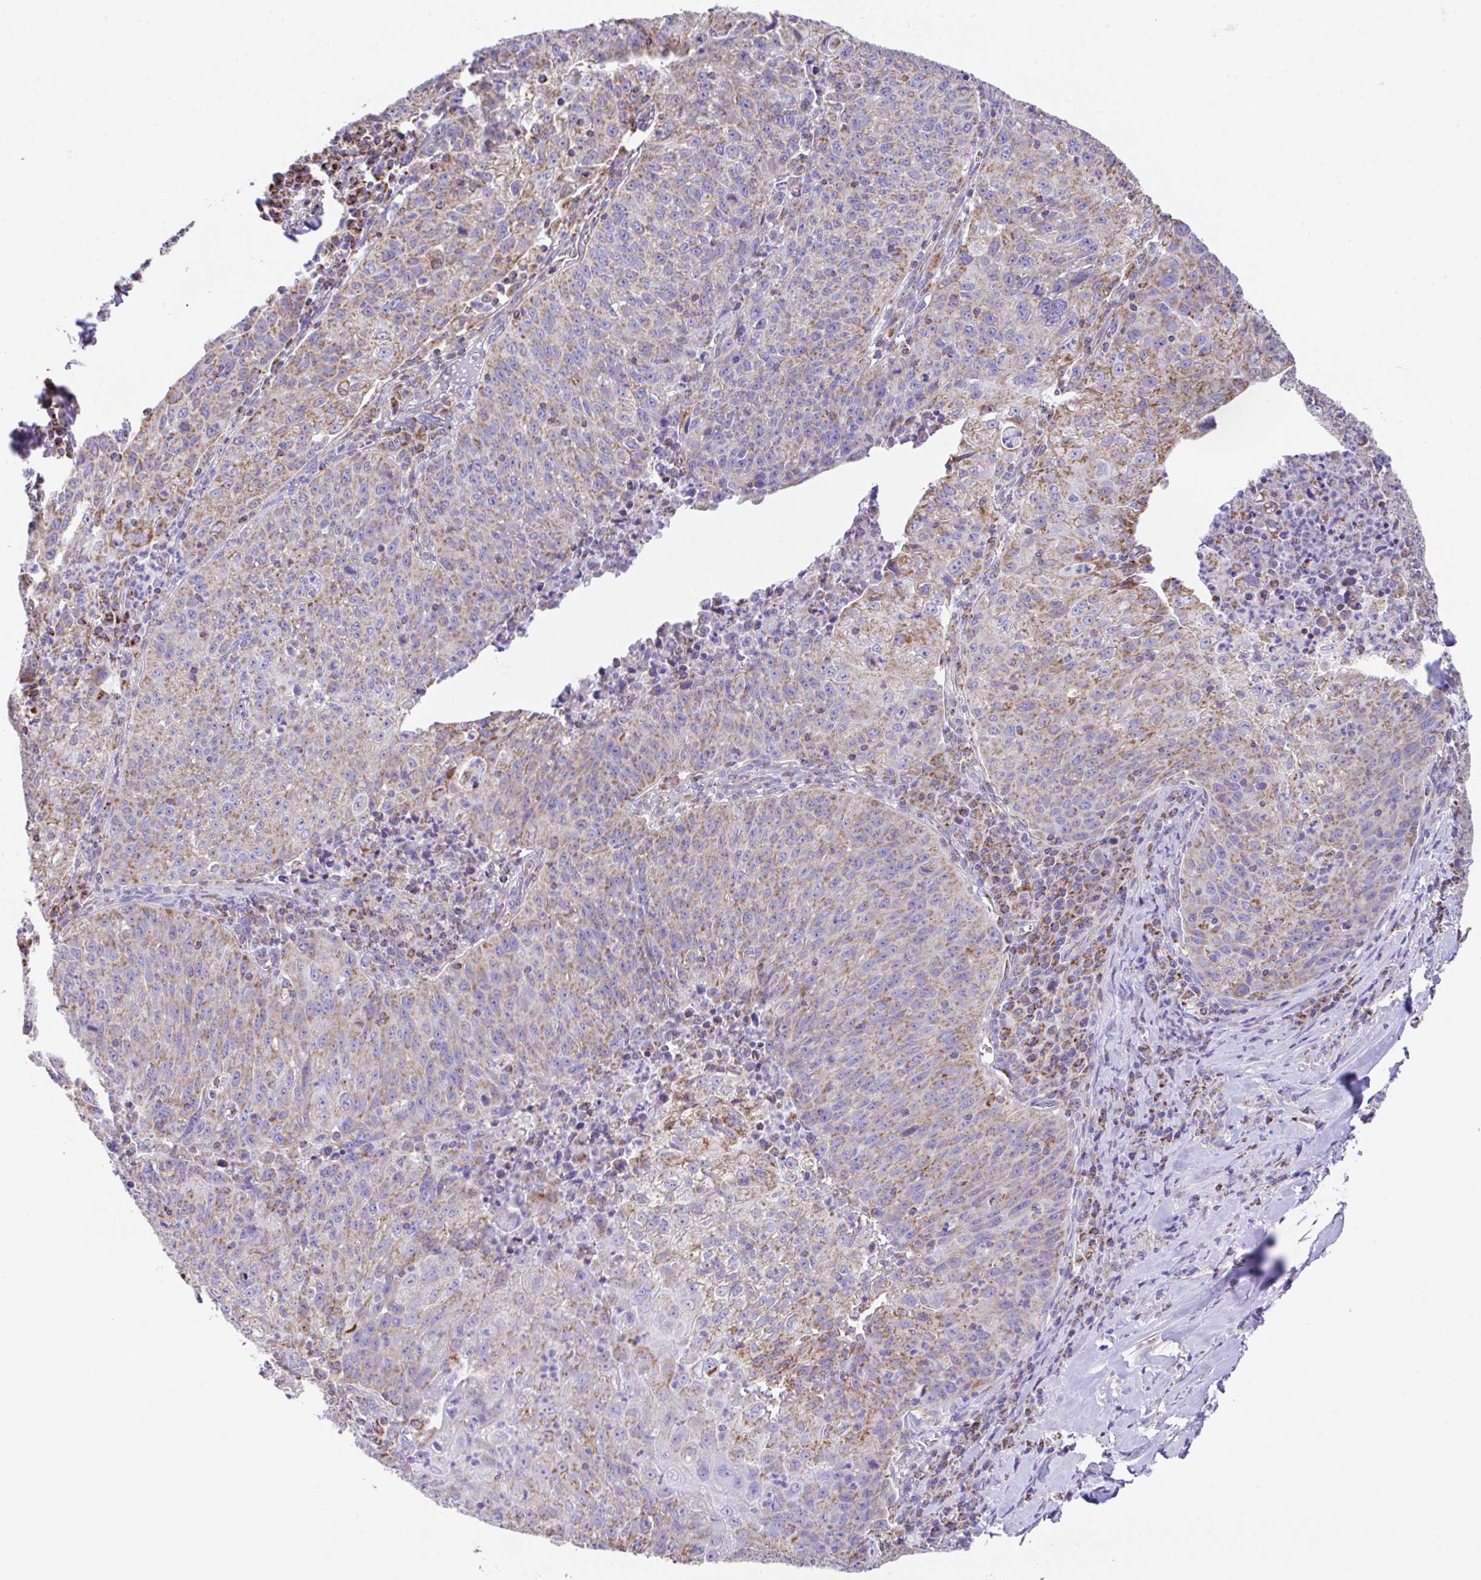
{"staining": {"intensity": "moderate", "quantity": "25%-75%", "location": "cytoplasmic/membranous"}, "tissue": "lung cancer", "cell_type": "Tumor cells", "image_type": "cancer", "snomed": [{"axis": "morphology", "description": "Squamous cell carcinoma, NOS"}, {"axis": "morphology", "description": "Squamous cell carcinoma, metastatic, NOS"}, {"axis": "topography", "description": "Bronchus"}, {"axis": "topography", "description": "Lung"}], "caption": "Protein staining reveals moderate cytoplasmic/membranous expression in about 25%-75% of tumor cells in lung cancer. (Brightfield microscopy of DAB IHC at high magnification).", "gene": "PCMTD2", "patient": {"sex": "male", "age": 62}}